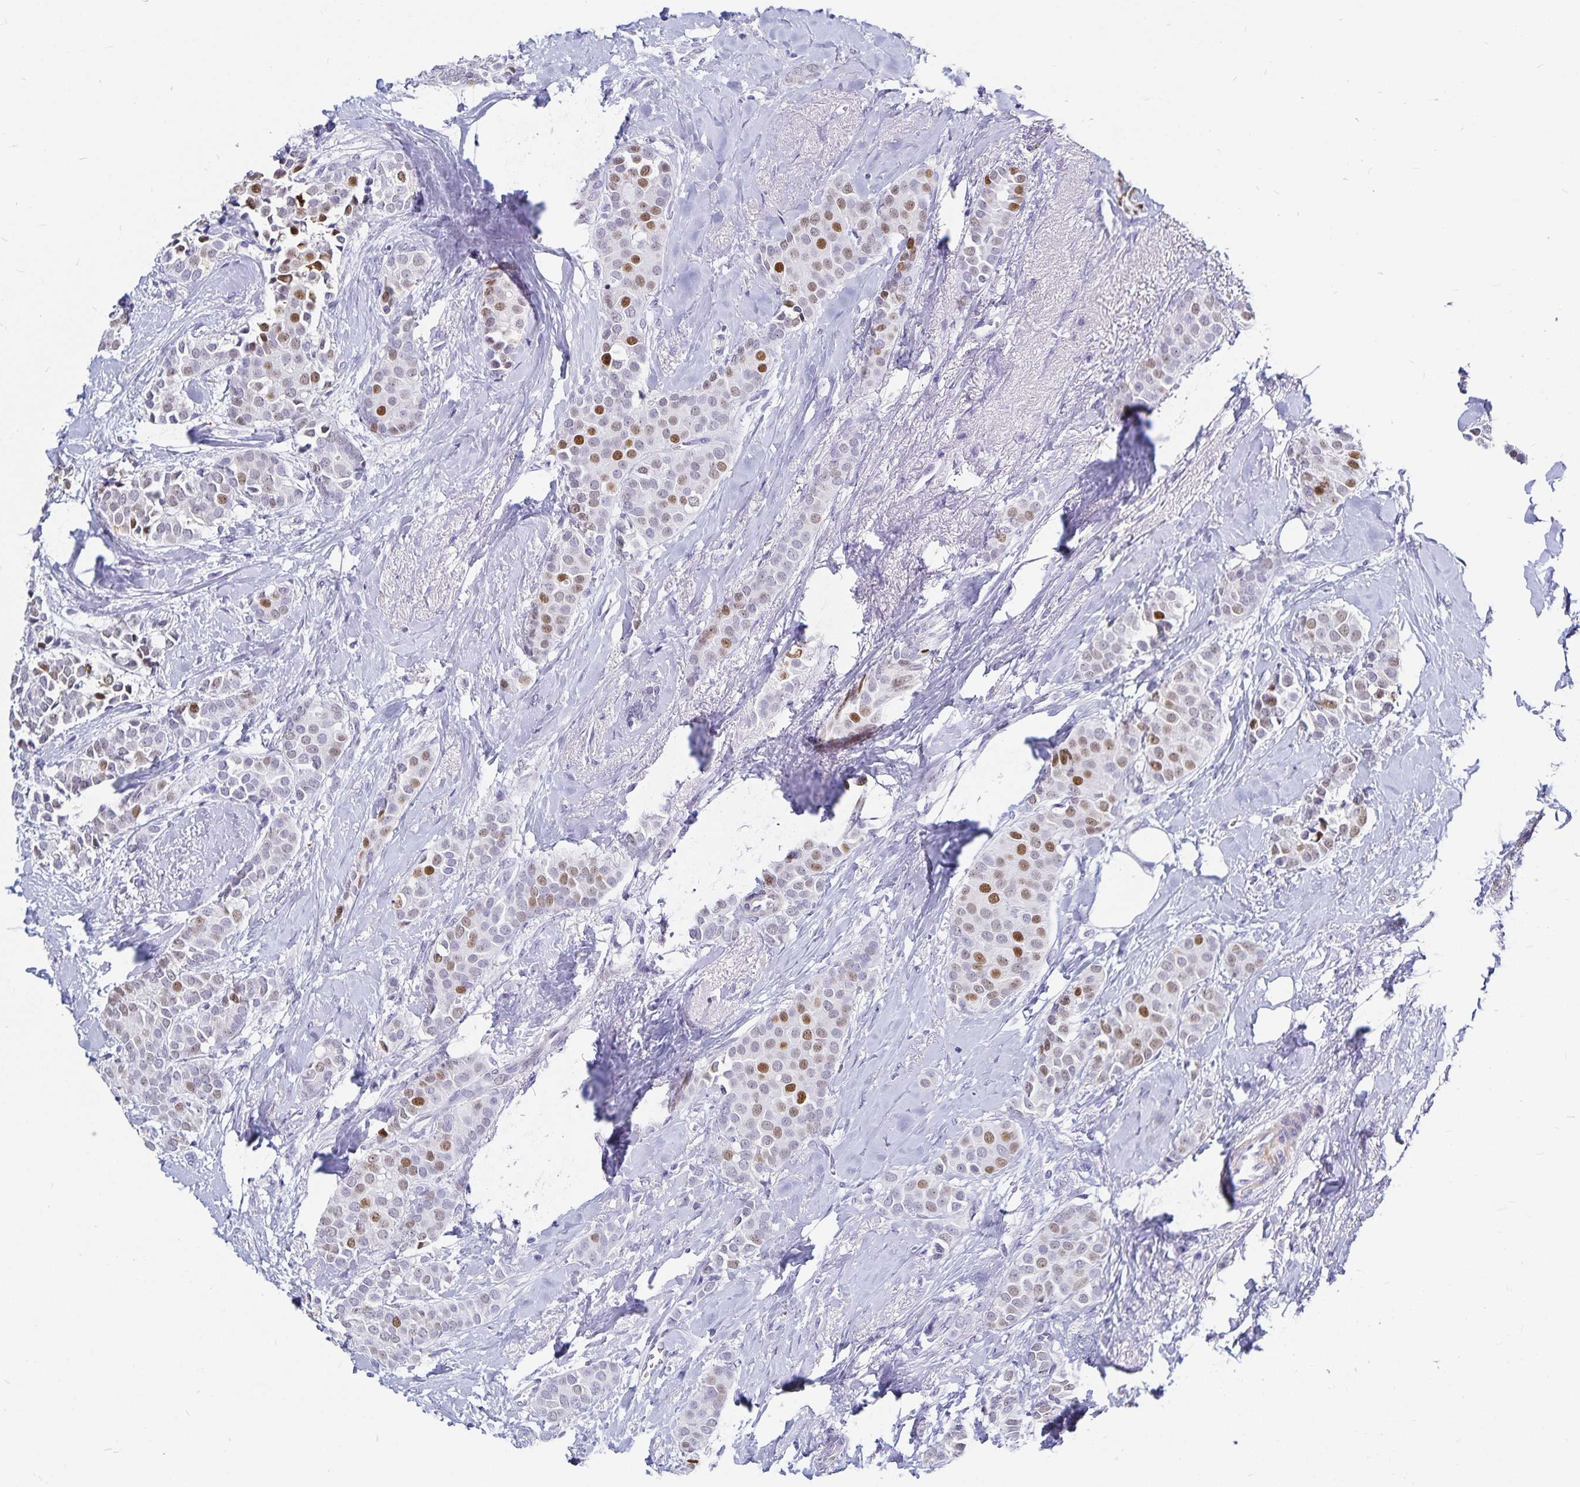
{"staining": {"intensity": "moderate", "quantity": "25%-75%", "location": "nuclear"}, "tissue": "breast cancer", "cell_type": "Tumor cells", "image_type": "cancer", "snomed": [{"axis": "morphology", "description": "Duct carcinoma"}, {"axis": "topography", "description": "Breast"}], "caption": "Invasive ductal carcinoma (breast) tissue shows moderate nuclear expression in approximately 25%-75% of tumor cells, visualized by immunohistochemistry. (Brightfield microscopy of DAB IHC at high magnification).", "gene": "HMGB3", "patient": {"sex": "female", "age": 79}}